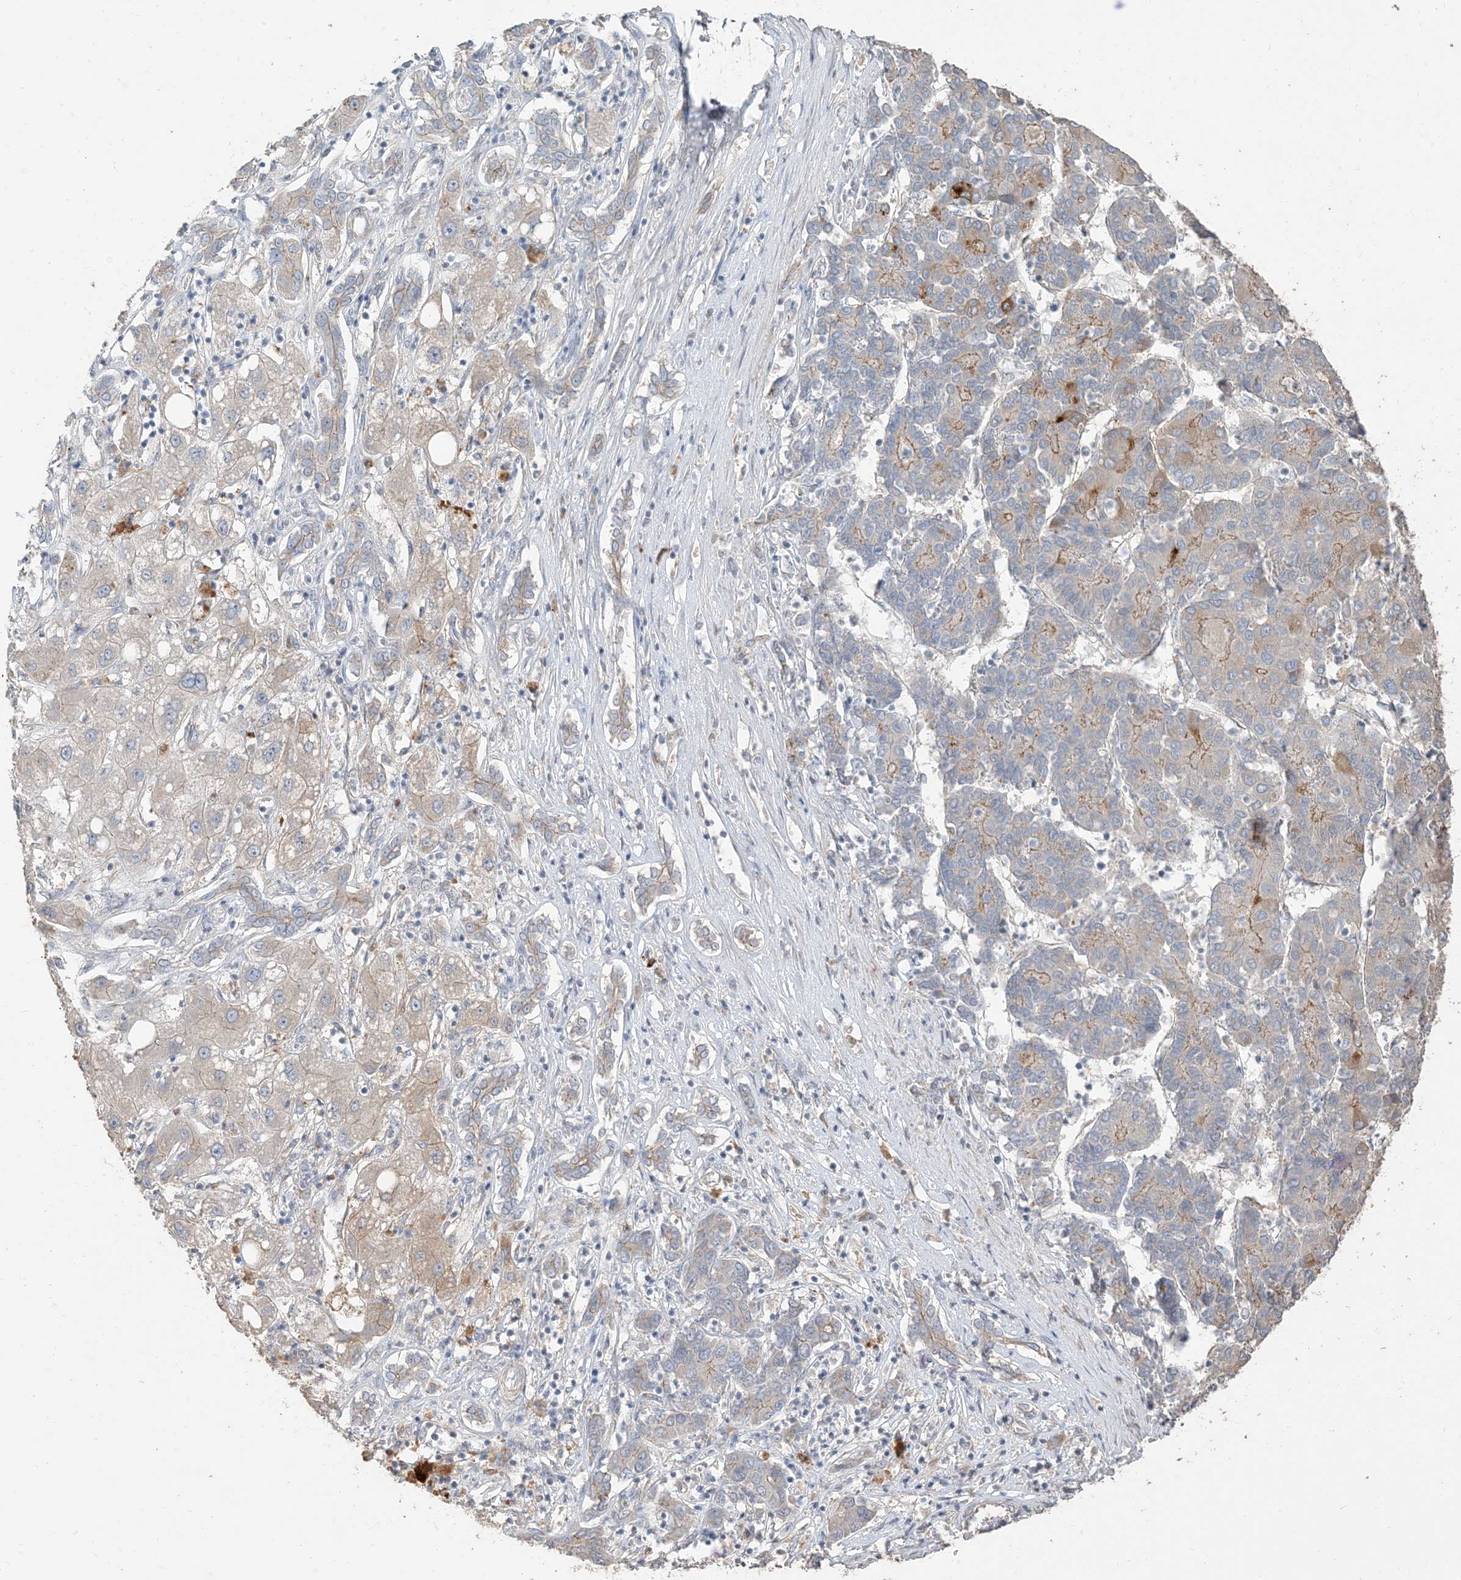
{"staining": {"intensity": "weak", "quantity": "<25%", "location": "cytoplasmic/membranous"}, "tissue": "liver cancer", "cell_type": "Tumor cells", "image_type": "cancer", "snomed": [{"axis": "morphology", "description": "Carcinoma, Hepatocellular, NOS"}, {"axis": "topography", "description": "Liver"}], "caption": "Tumor cells are negative for protein expression in human liver cancer (hepatocellular carcinoma).", "gene": "RNF175", "patient": {"sex": "male", "age": 65}}